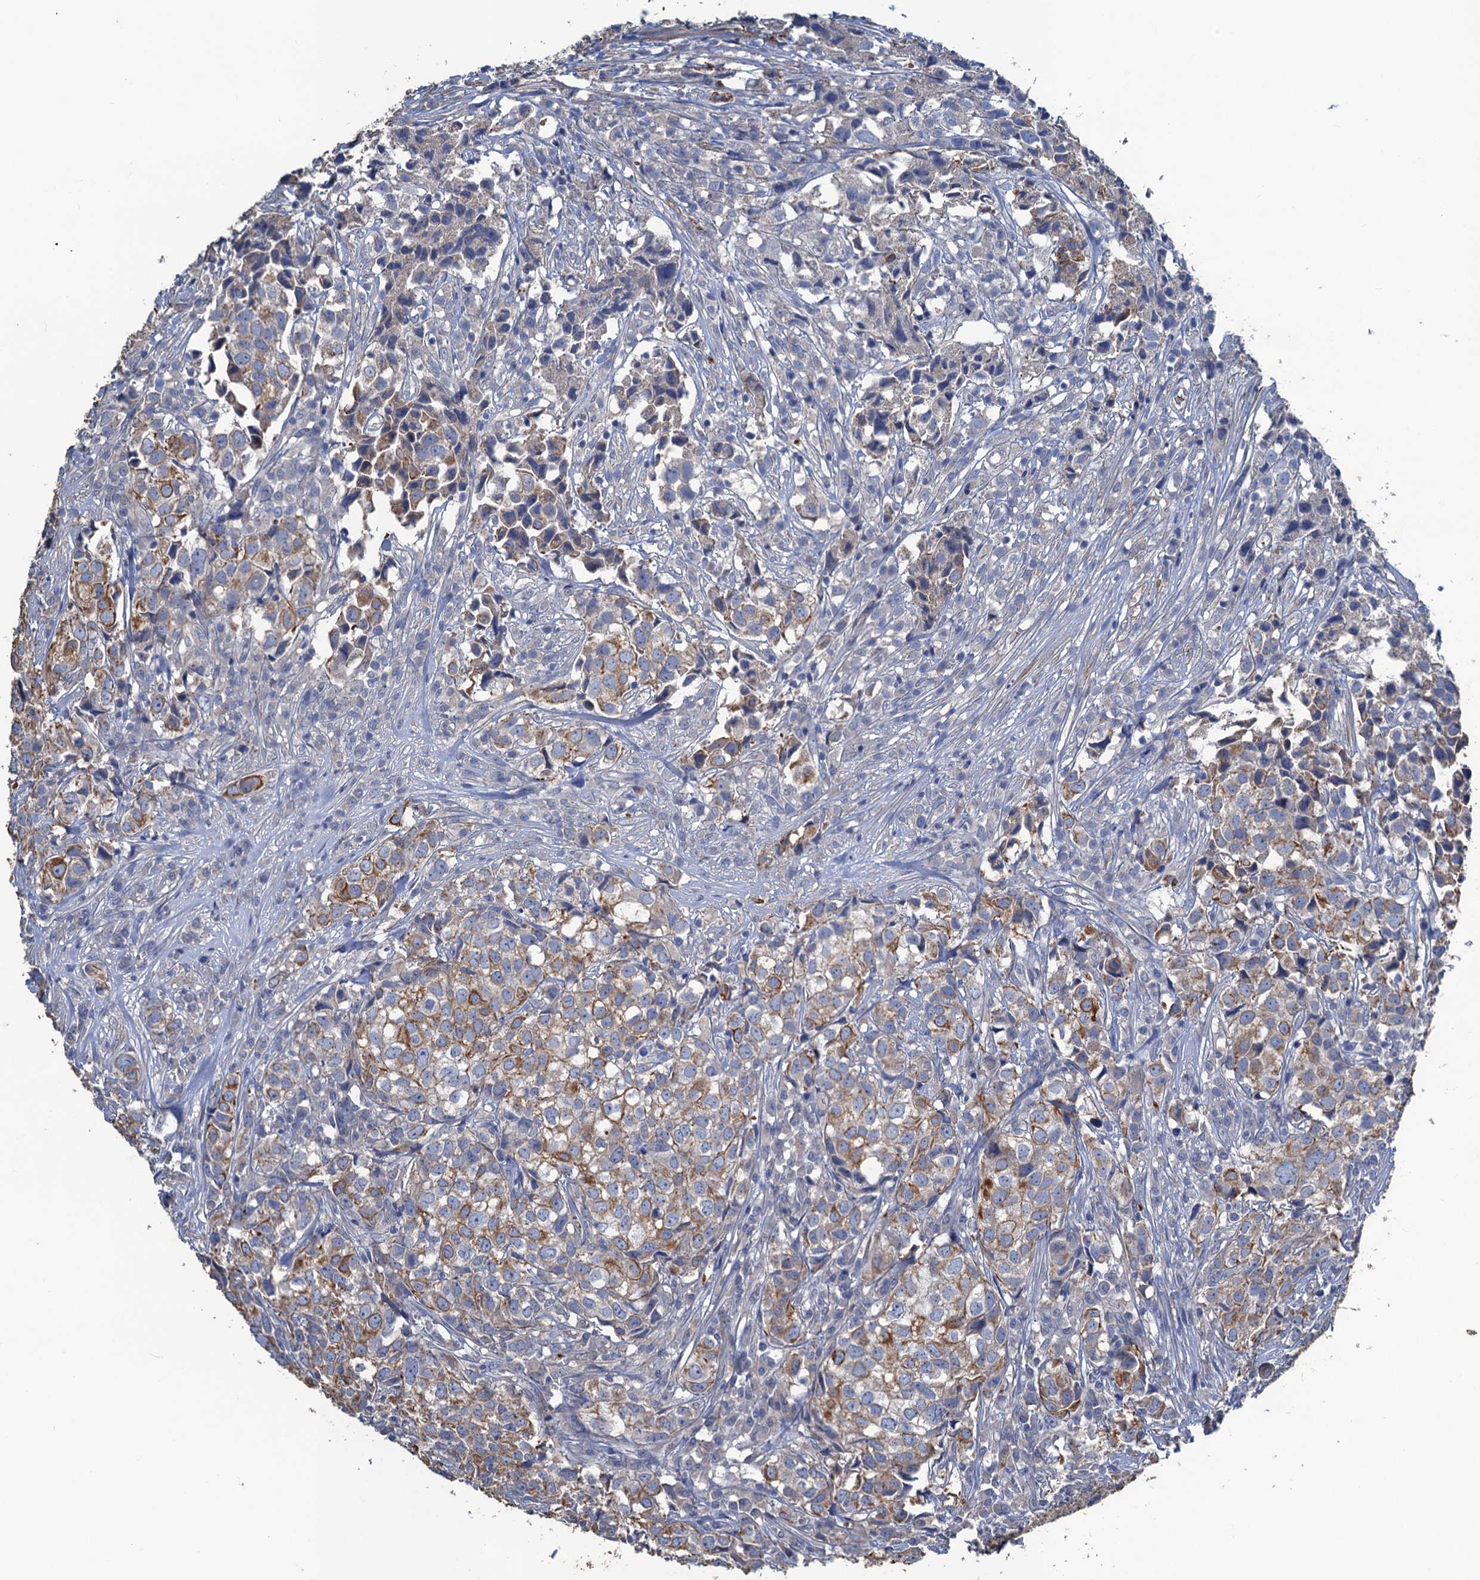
{"staining": {"intensity": "moderate", "quantity": ">75%", "location": "cytoplasmic/membranous"}, "tissue": "urothelial cancer", "cell_type": "Tumor cells", "image_type": "cancer", "snomed": [{"axis": "morphology", "description": "Urothelial carcinoma, High grade"}, {"axis": "topography", "description": "Urinary bladder"}], "caption": "Tumor cells show medium levels of moderate cytoplasmic/membranous expression in about >75% of cells in high-grade urothelial carcinoma.", "gene": "SMCO3", "patient": {"sex": "female", "age": 75}}